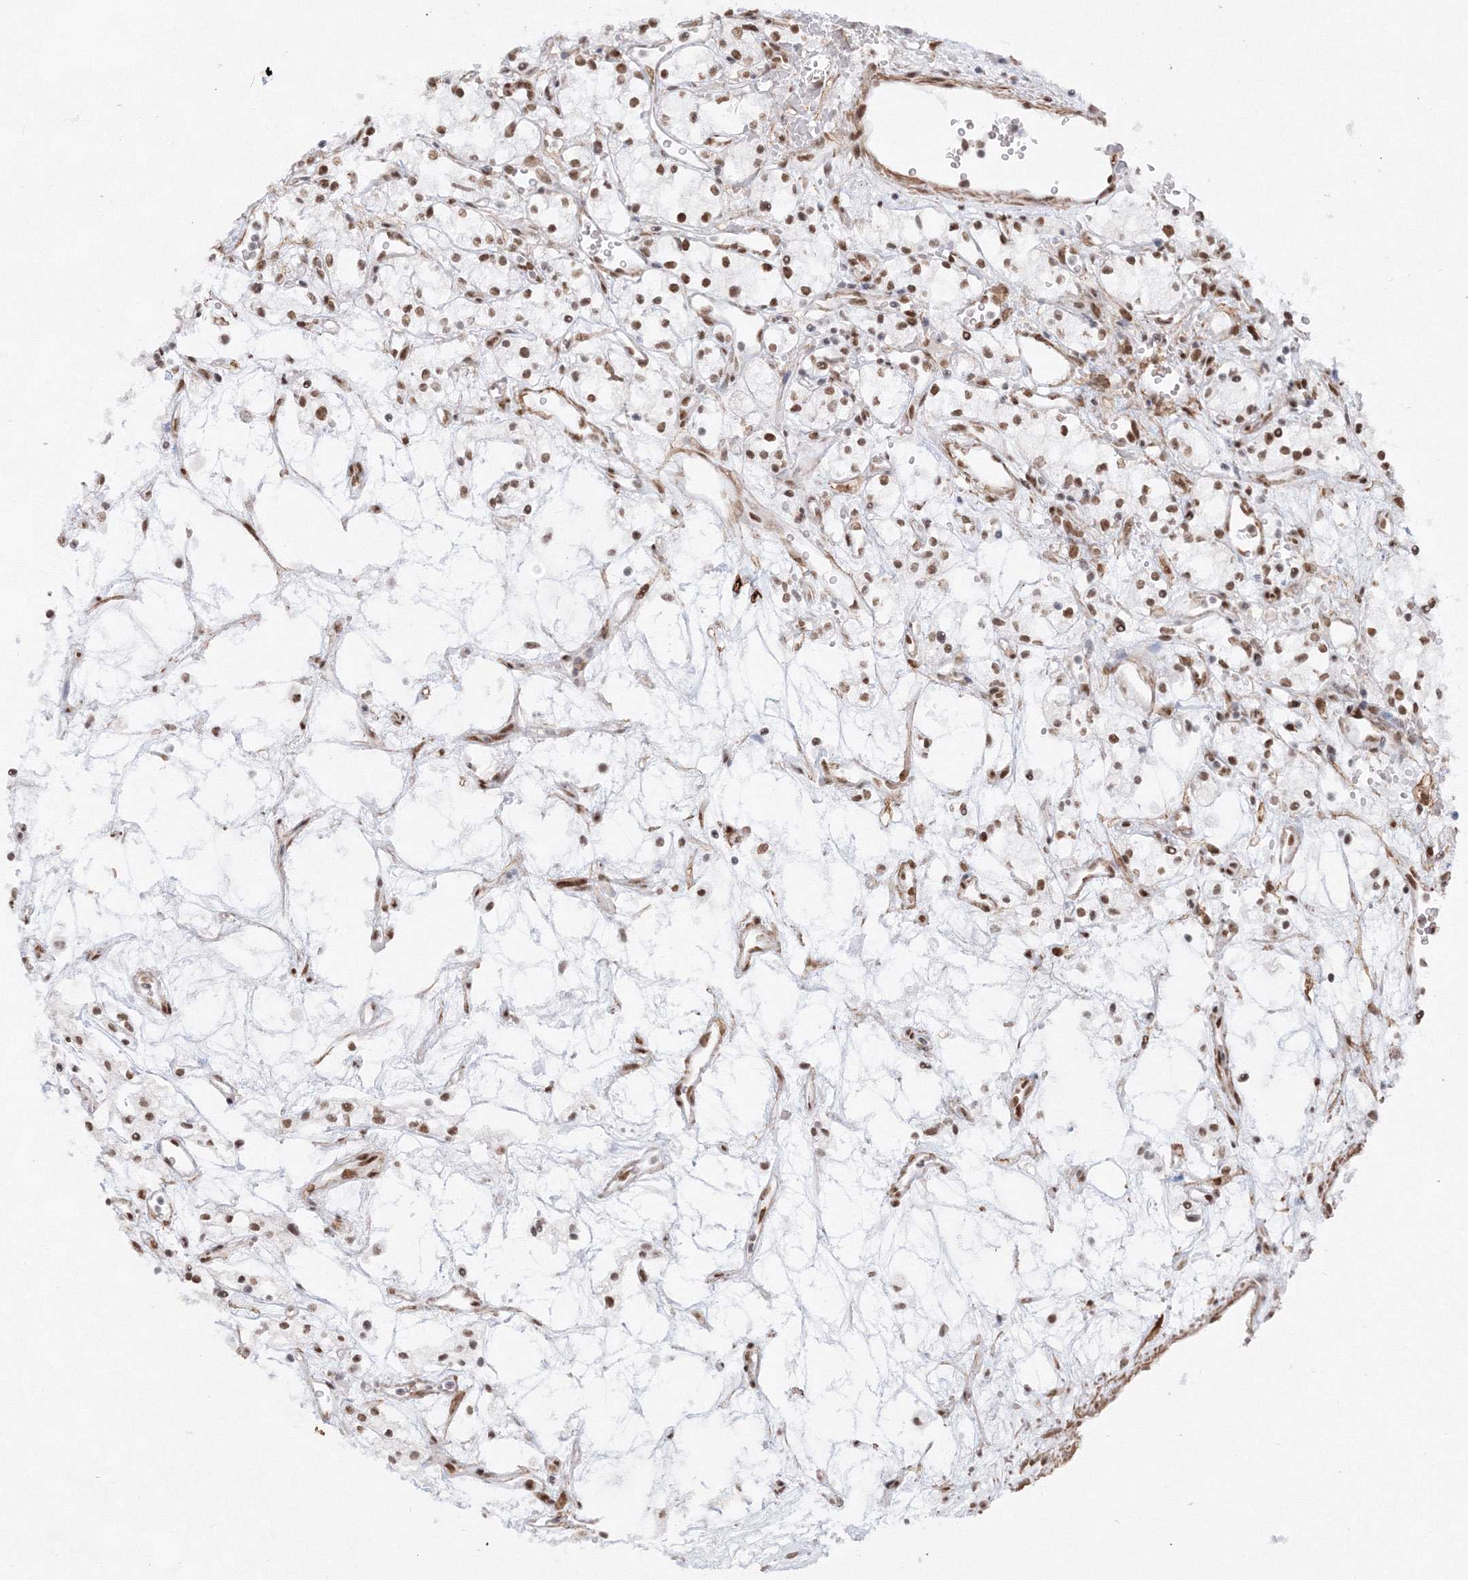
{"staining": {"intensity": "moderate", "quantity": ">75%", "location": "nuclear"}, "tissue": "renal cancer", "cell_type": "Tumor cells", "image_type": "cancer", "snomed": [{"axis": "morphology", "description": "Adenocarcinoma, NOS"}, {"axis": "topography", "description": "Kidney"}], "caption": "An image of renal cancer stained for a protein displays moderate nuclear brown staining in tumor cells. The protein is stained brown, and the nuclei are stained in blue (DAB (3,3'-diaminobenzidine) IHC with brightfield microscopy, high magnification).", "gene": "ZNF638", "patient": {"sex": "male", "age": 59}}